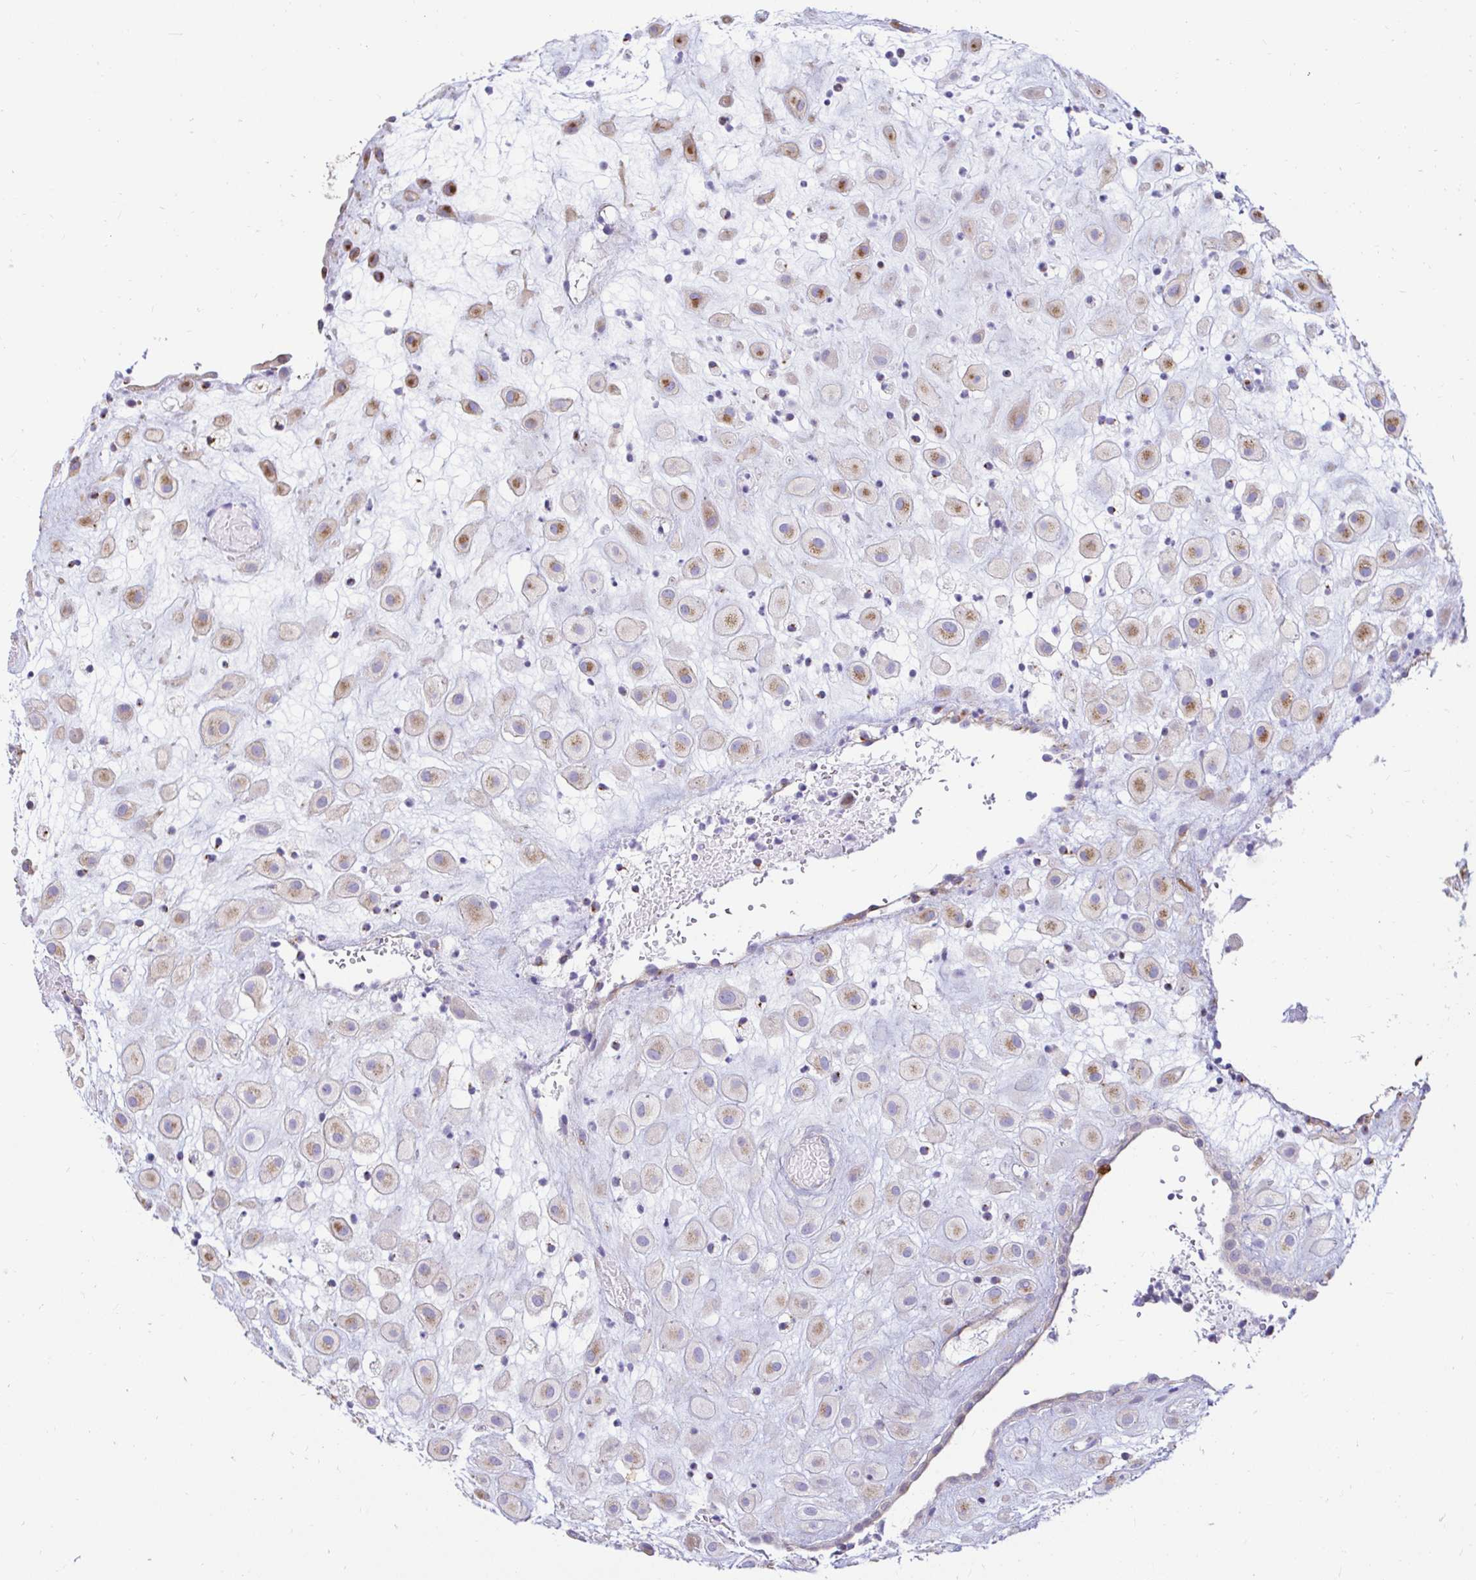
{"staining": {"intensity": "weak", "quantity": ">75%", "location": "cytoplasmic/membranous"}, "tissue": "placenta", "cell_type": "Decidual cells", "image_type": "normal", "snomed": [{"axis": "morphology", "description": "Normal tissue, NOS"}, {"axis": "topography", "description": "Placenta"}], "caption": "Brown immunohistochemical staining in unremarkable human placenta displays weak cytoplasmic/membranous expression in approximately >75% of decidual cells.", "gene": "CAPSL", "patient": {"sex": "female", "age": 24}}